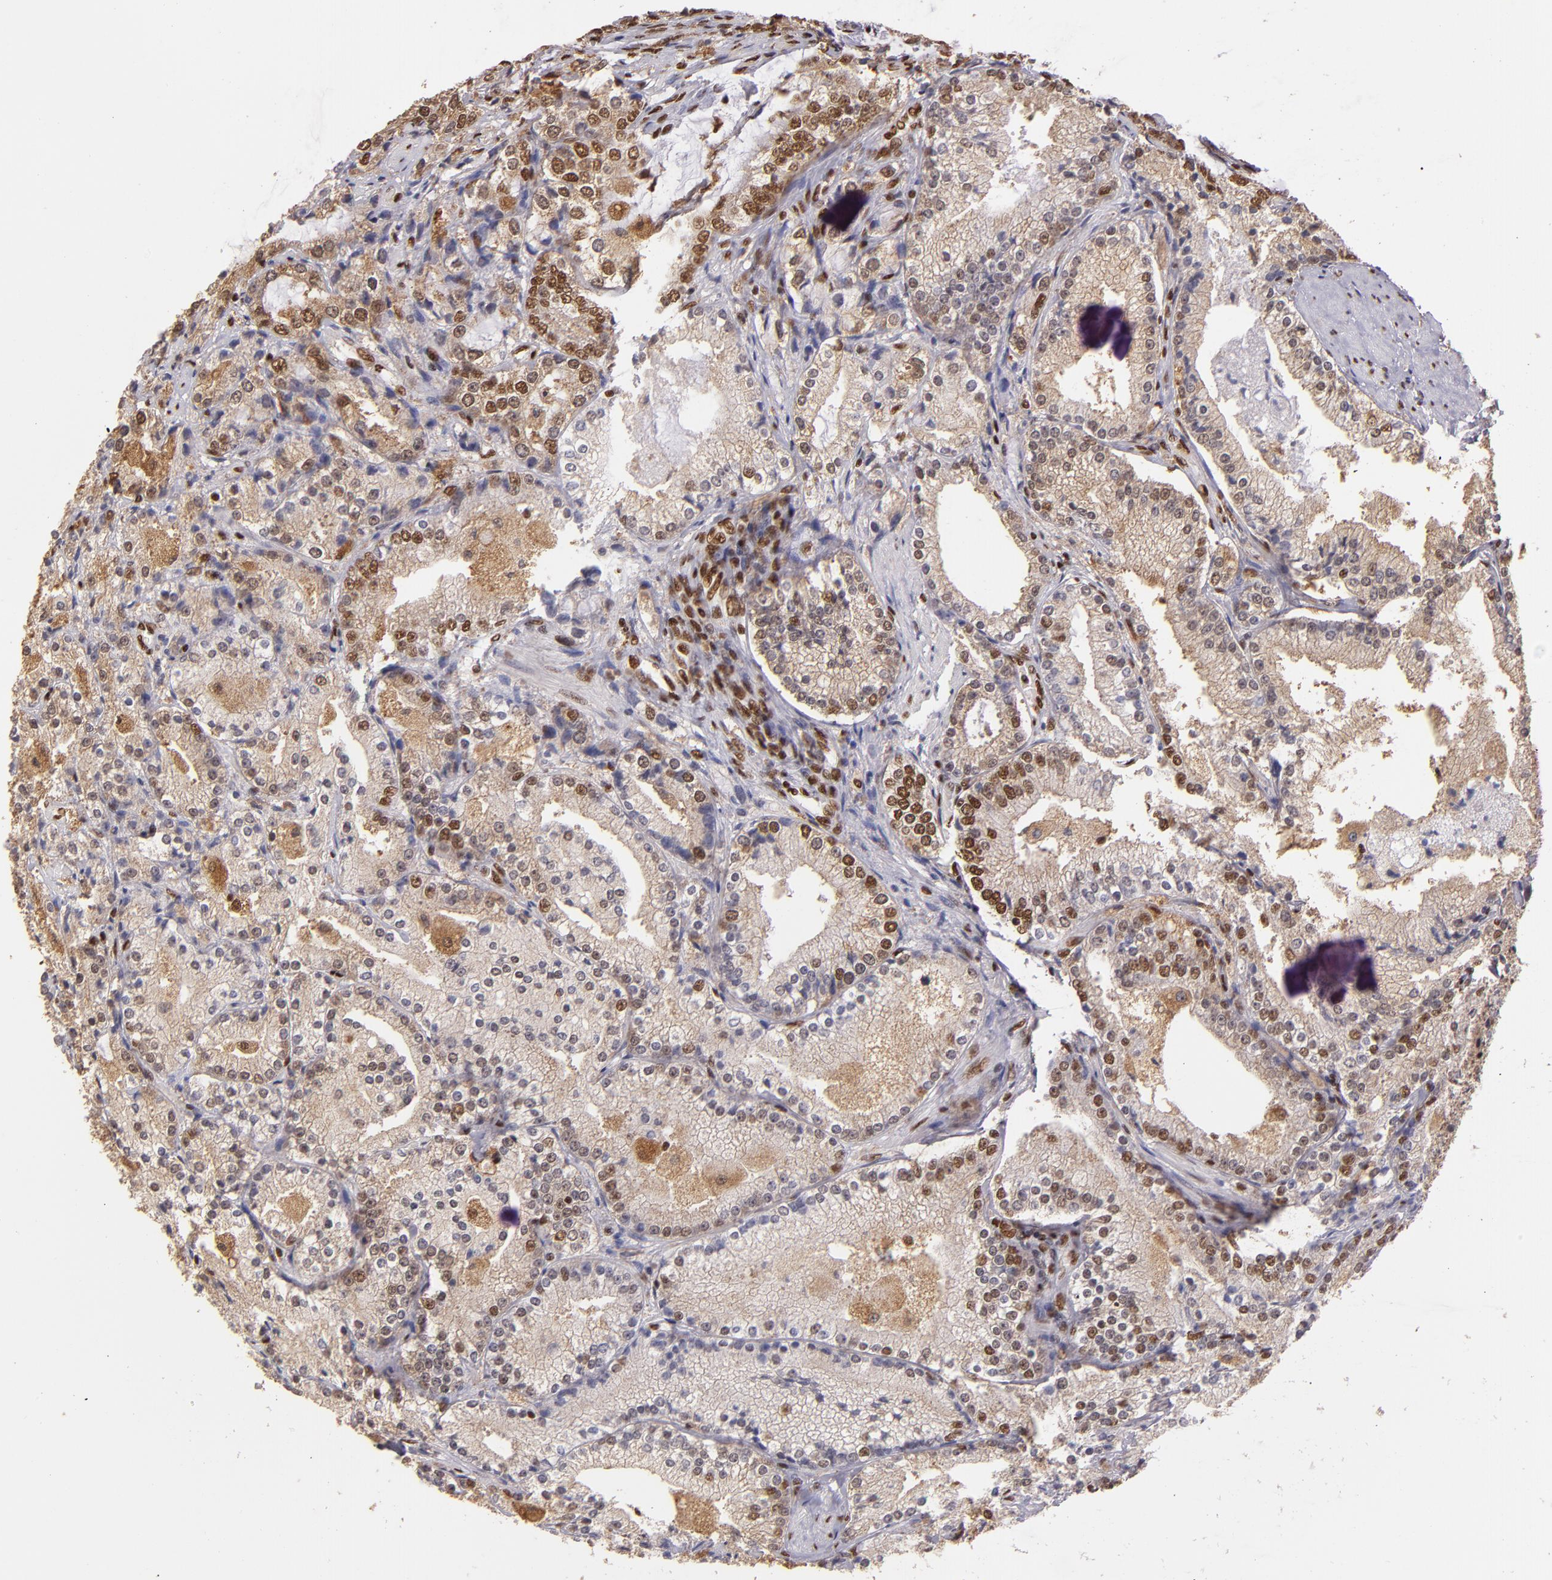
{"staining": {"intensity": "moderate", "quantity": ">75%", "location": "cytoplasmic/membranous,nuclear"}, "tissue": "prostate cancer", "cell_type": "Tumor cells", "image_type": "cancer", "snomed": [{"axis": "morphology", "description": "Adenocarcinoma, High grade"}, {"axis": "topography", "description": "Prostate"}], "caption": "A histopathology image of adenocarcinoma (high-grade) (prostate) stained for a protein demonstrates moderate cytoplasmic/membranous and nuclear brown staining in tumor cells.", "gene": "SP1", "patient": {"sex": "male", "age": 63}}